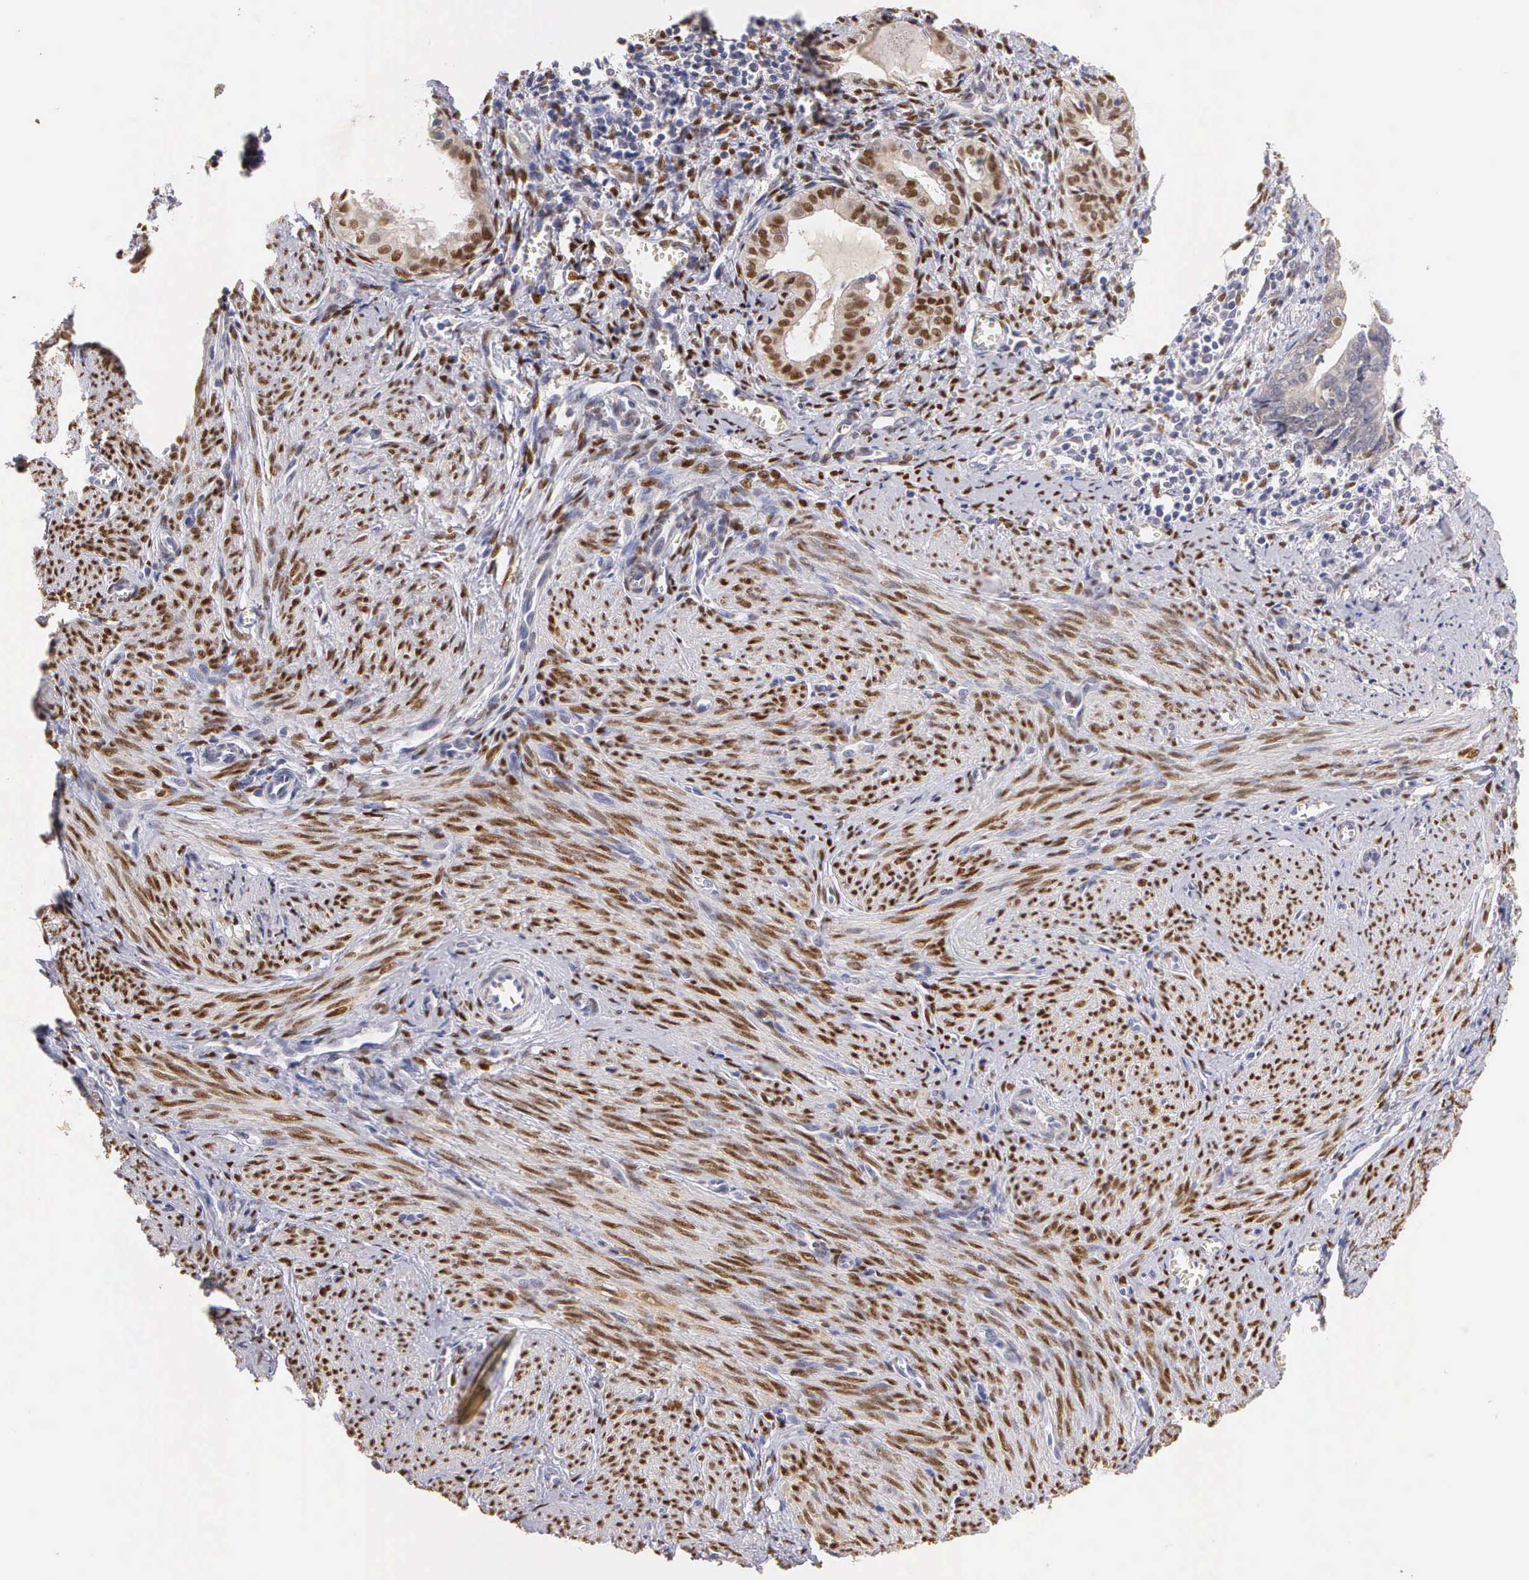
{"staining": {"intensity": "weak", "quantity": "25%-75%", "location": "cytoplasmic/membranous"}, "tissue": "endometrial cancer", "cell_type": "Tumor cells", "image_type": "cancer", "snomed": [{"axis": "morphology", "description": "Adenocarcinoma, NOS"}, {"axis": "topography", "description": "Endometrium"}], "caption": "Protein analysis of adenocarcinoma (endometrial) tissue reveals weak cytoplasmic/membranous positivity in approximately 25%-75% of tumor cells. Nuclei are stained in blue.", "gene": "ESR1", "patient": {"sex": "female", "age": 75}}